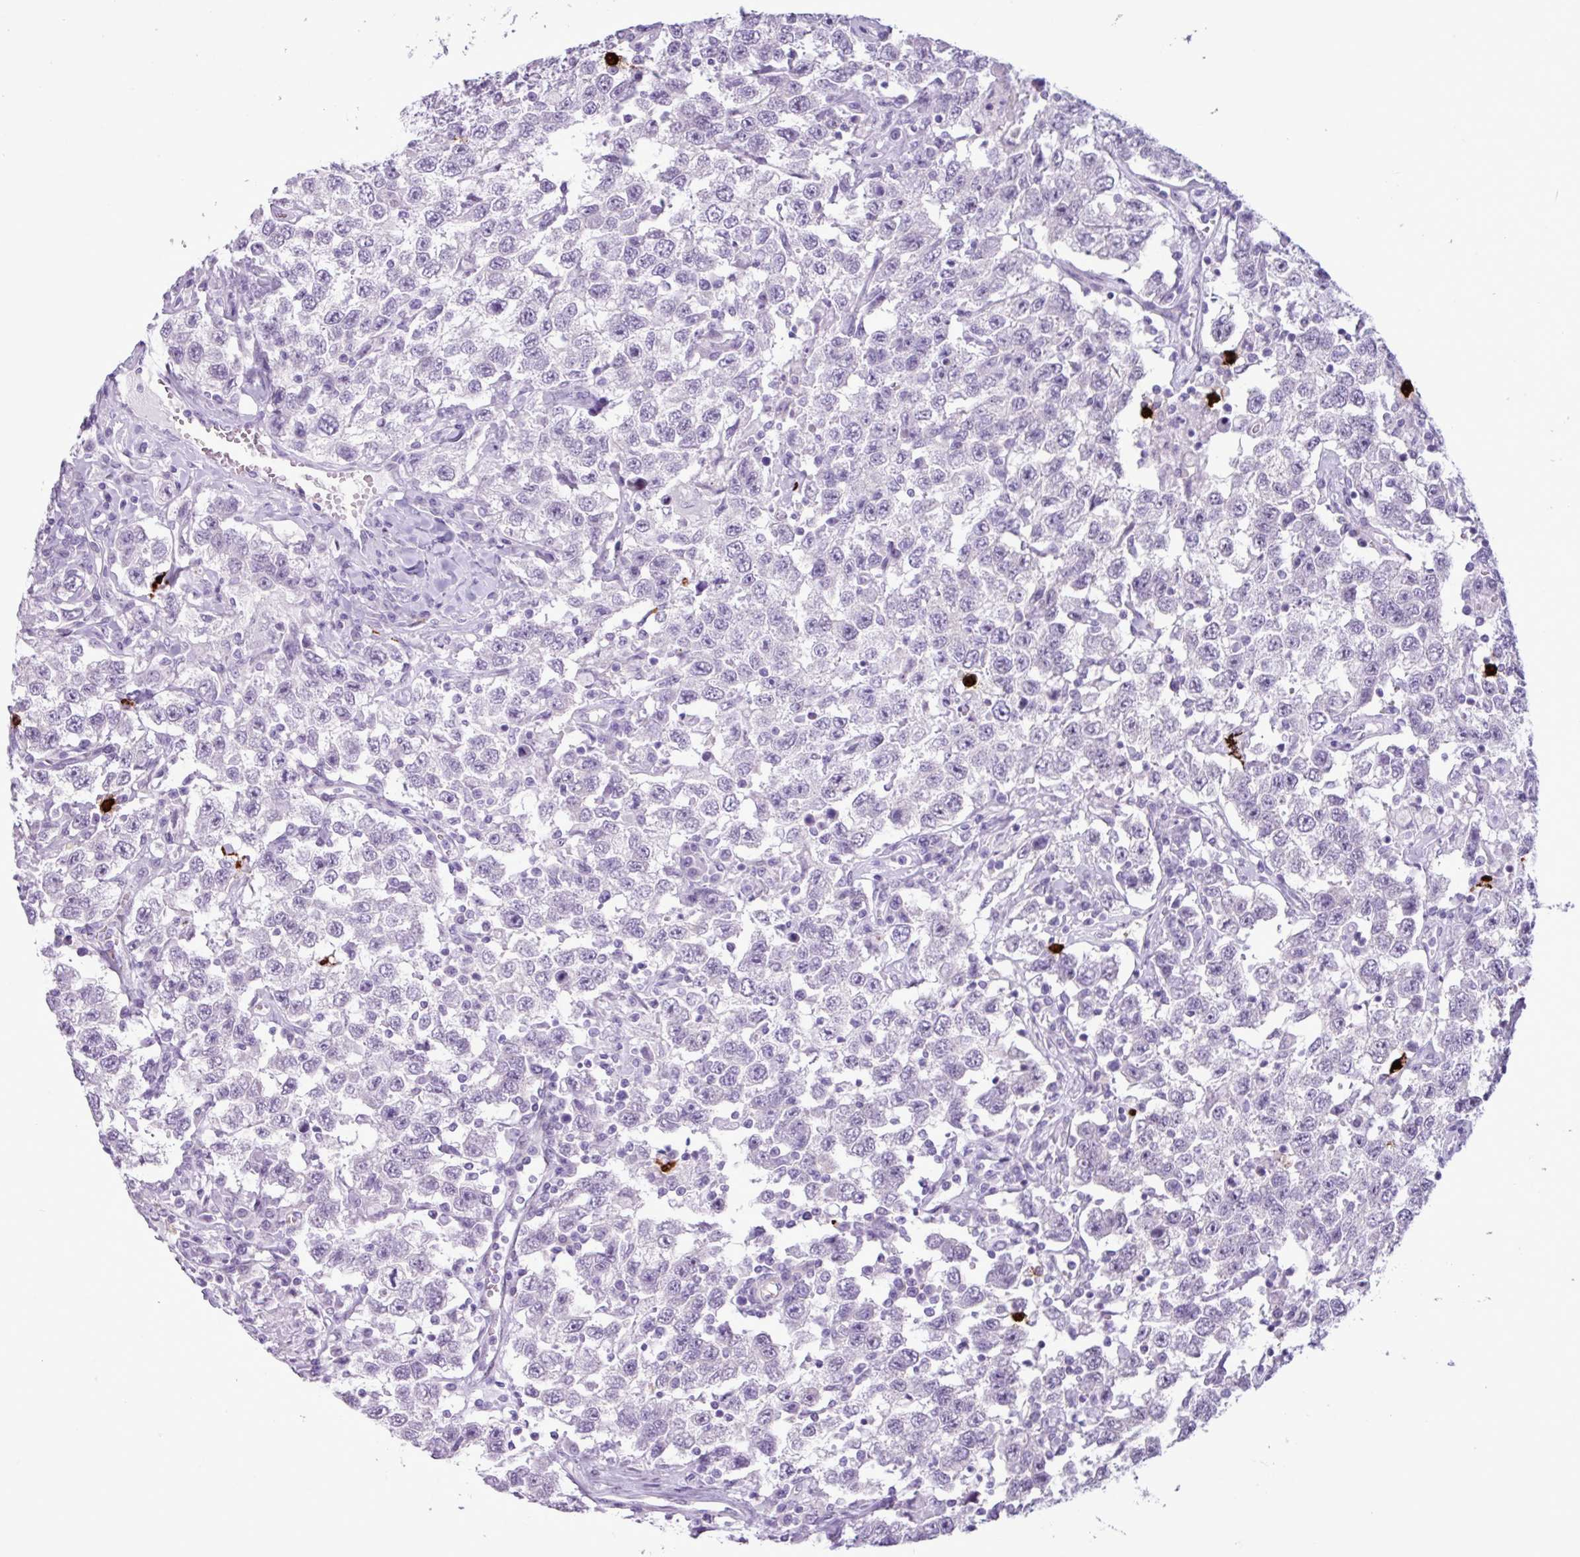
{"staining": {"intensity": "negative", "quantity": "none", "location": "none"}, "tissue": "testis cancer", "cell_type": "Tumor cells", "image_type": "cancer", "snomed": [{"axis": "morphology", "description": "Seminoma, NOS"}, {"axis": "topography", "description": "Testis"}], "caption": "Immunohistochemical staining of human testis cancer (seminoma) displays no significant staining in tumor cells. (DAB (3,3'-diaminobenzidine) immunohistochemistry, high magnification).", "gene": "TMEM178A", "patient": {"sex": "male", "age": 41}}